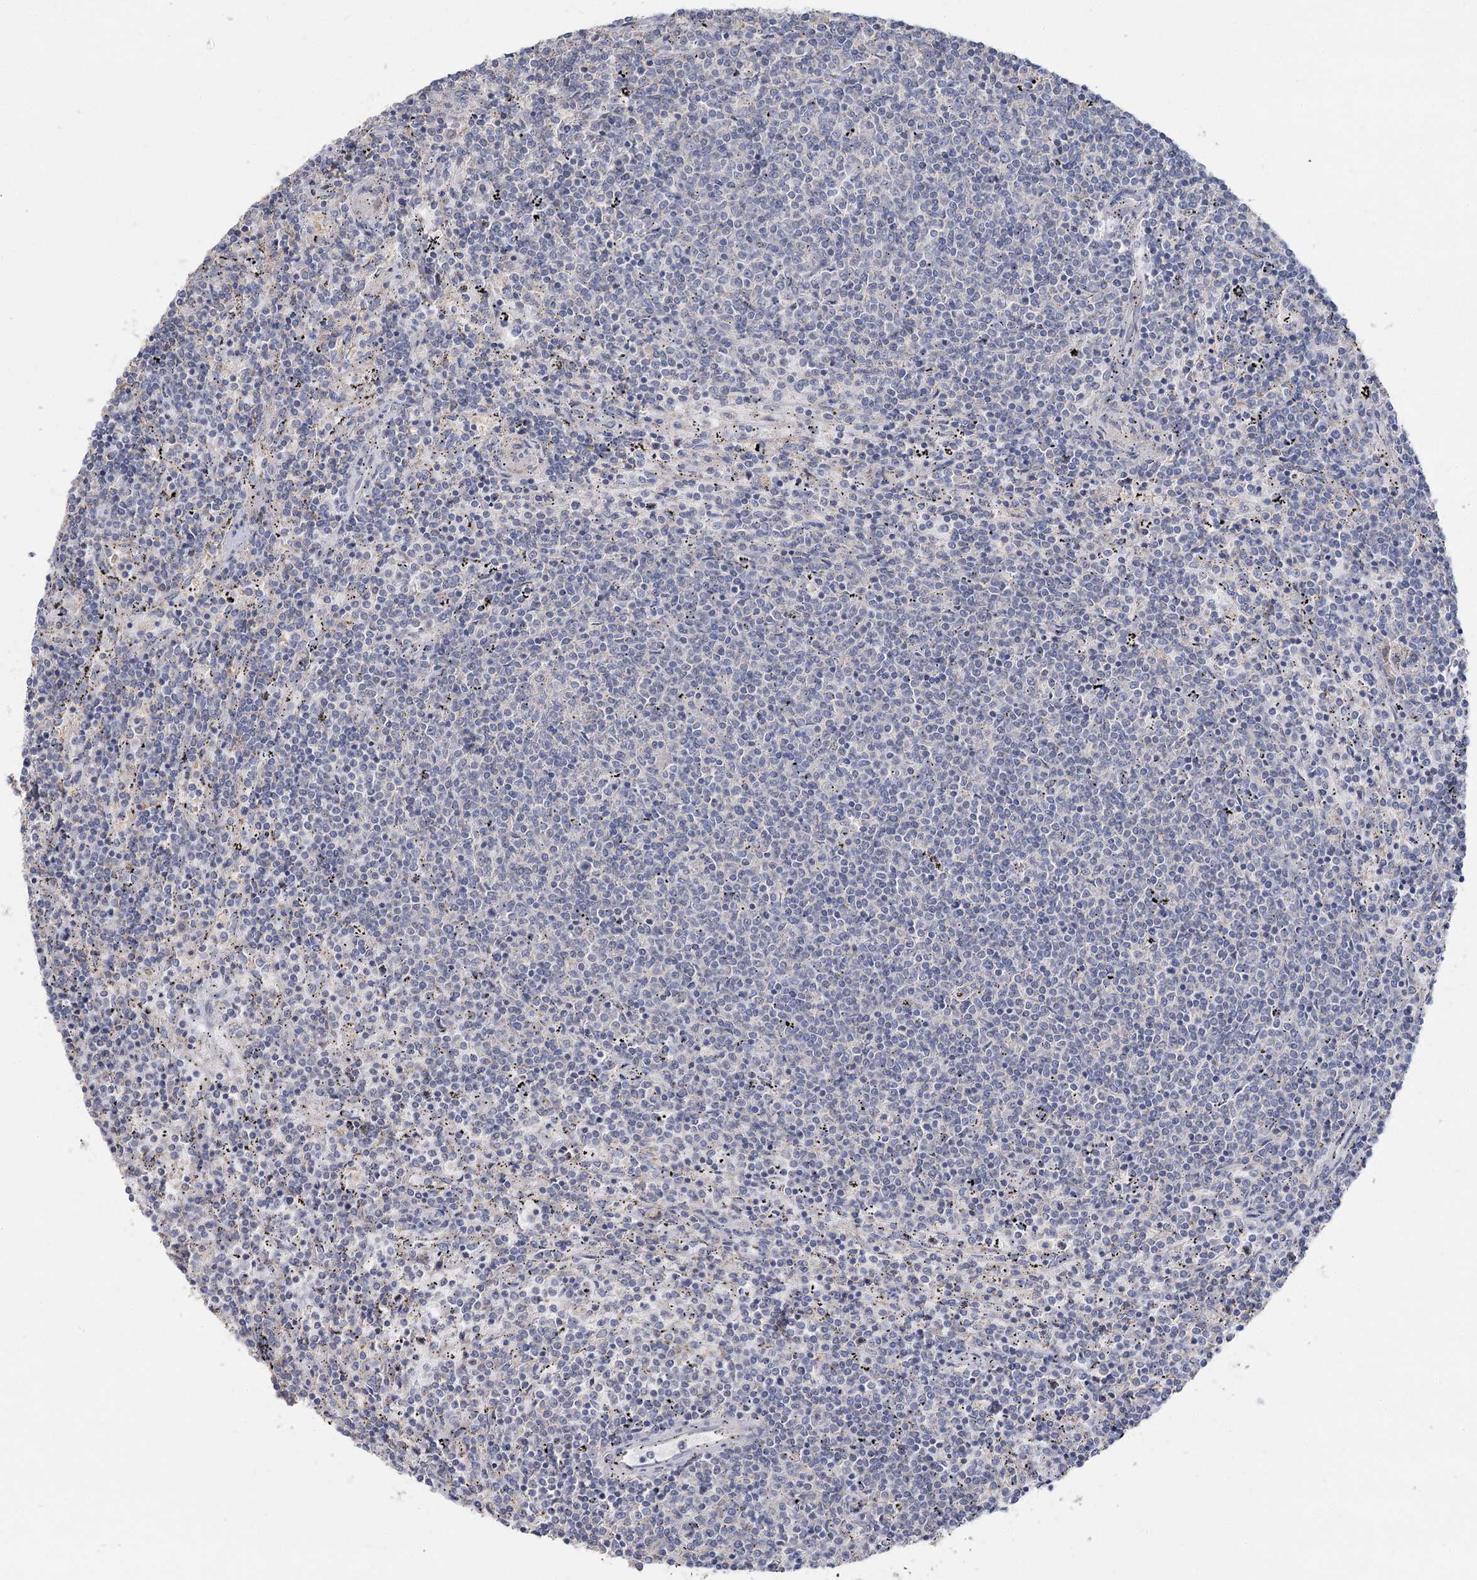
{"staining": {"intensity": "negative", "quantity": "none", "location": "none"}, "tissue": "lymphoma", "cell_type": "Tumor cells", "image_type": "cancer", "snomed": [{"axis": "morphology", "description": "Malignant lymphoma, non-Hodgkin's type, Low grade"}, {"axis": "topography", "description": "Spleen"}], "caption": "Malignant lymphoma, non-Hodgkin's type (low-grade) was stained to show a protein in brown. There is no significant positivity in tumor cells.", "gene": "TMEM187", "patient": {"sex": "female", "age": 50}}